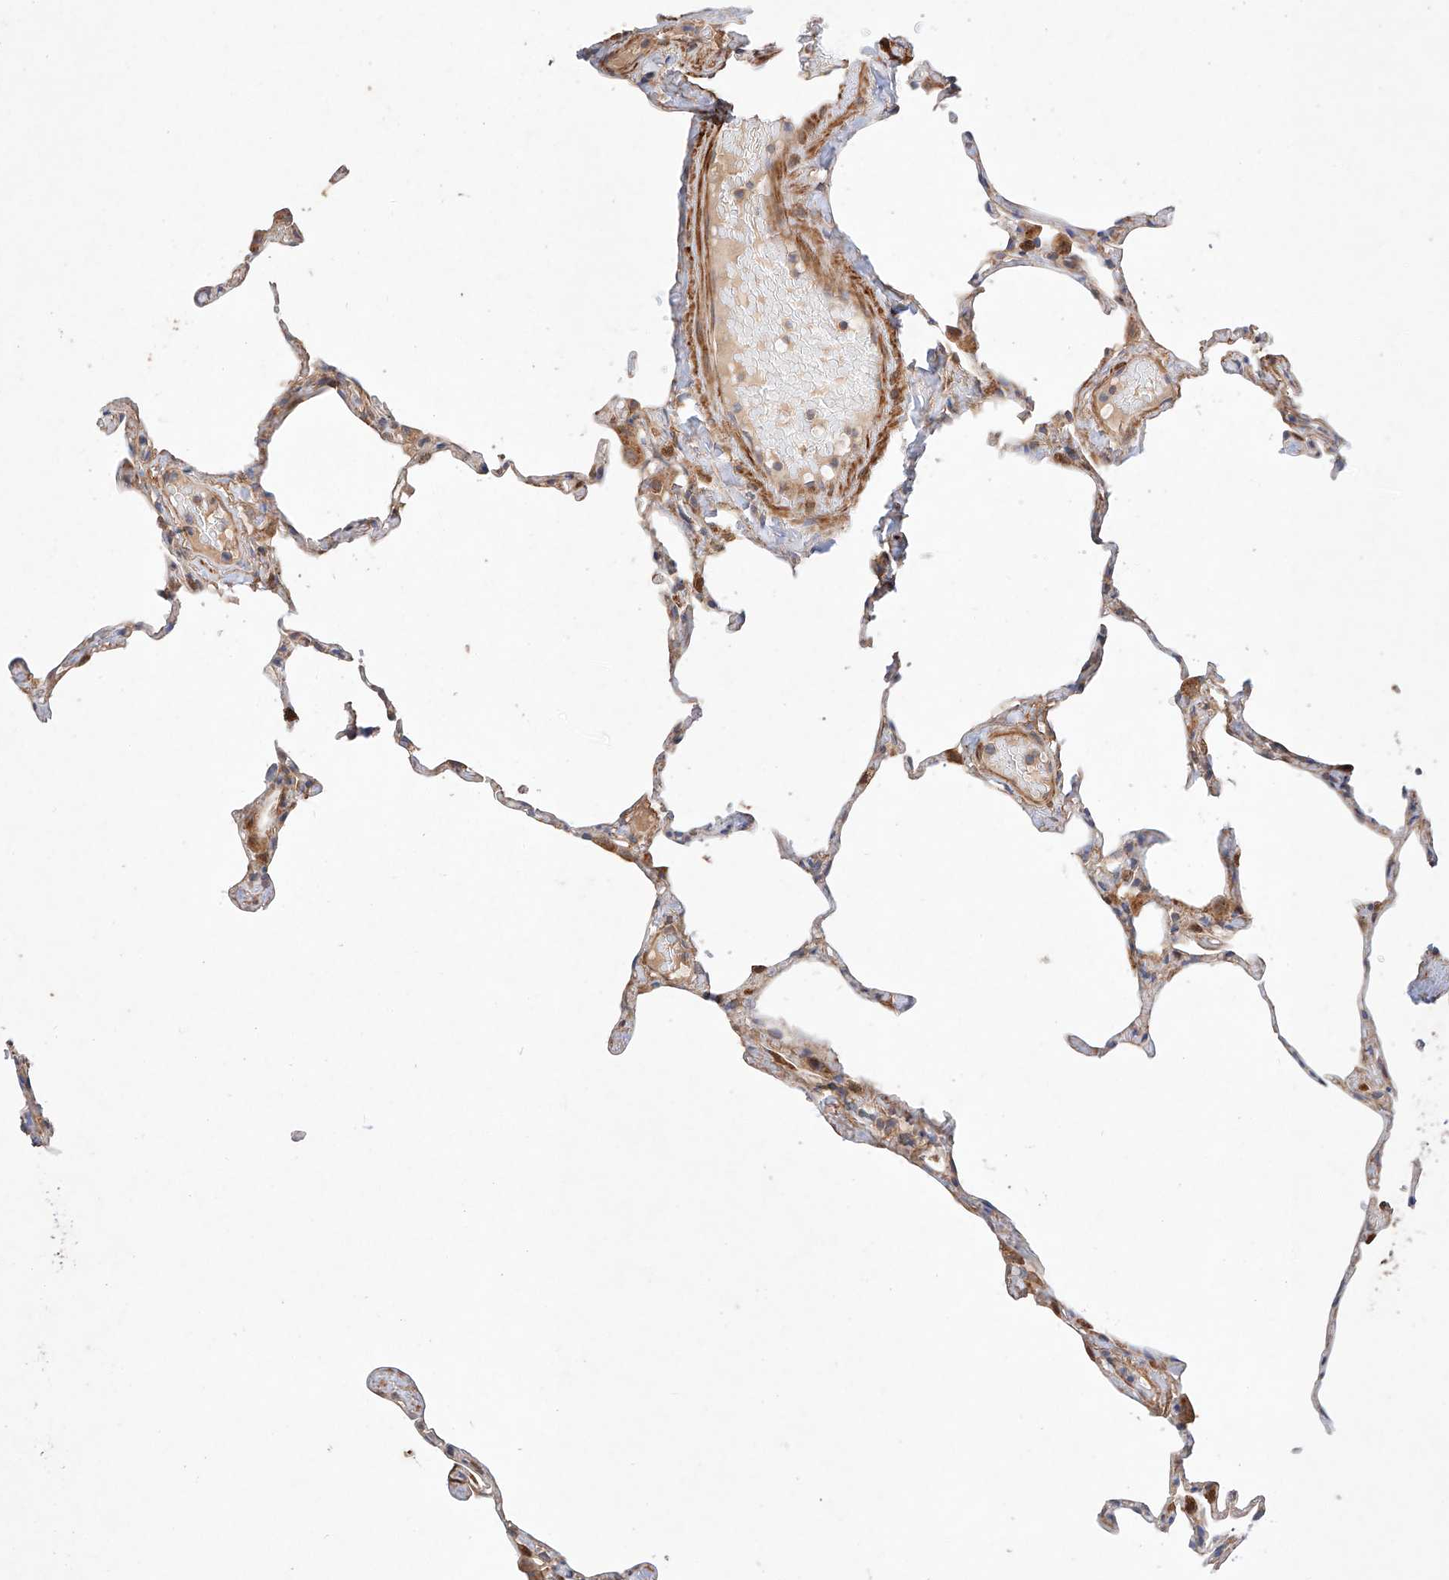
{"staining": {"intensity": "moderate", "quantity": "<25%", "location": "cytoplasmic/membranous"}, "tissue": "lung", "cell_type": "Alveolar cells", "image_type": "normal", "snomed": [{"axis": "morphology", "description": "Normal tissue, NOS"}, {"axis": "topography", "description": "Lung"}], "caption": "Protein staining of unremarkable lung shows moderate cytoplasmic/membranous expression in approximately <25% of alveolar cells.", "gene": "RAB23", "patient": {"sex": "male", "age": 65}}